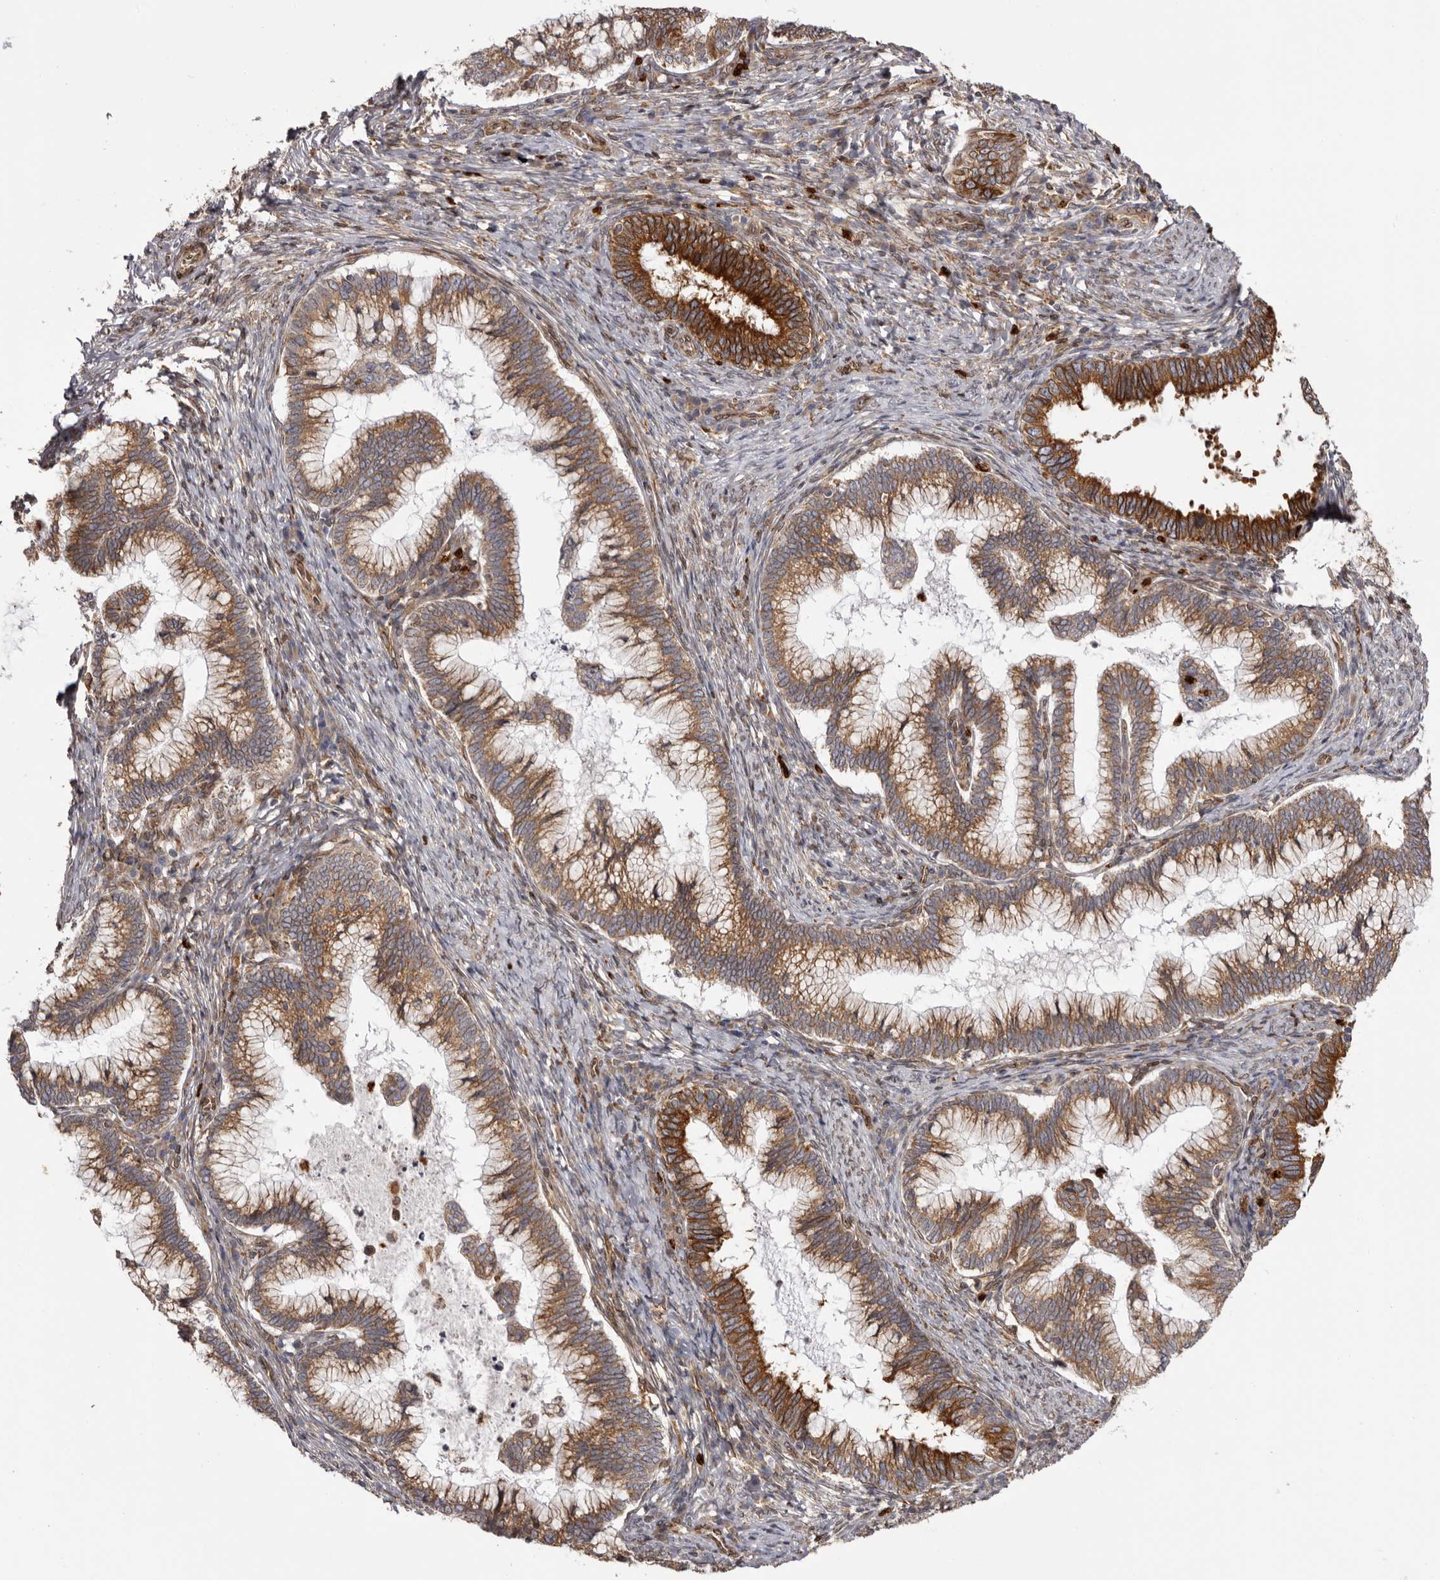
{"staining": {"intensity": "strong", "quantity": ">75%", "location": "cytoplasmic/membranous"}, "tissue": "cervical cancer", "cell_type": "Tumor cells", "image_type": "cancer", "snomed": [{"axis": "morphology", "description": "Adenocarcinoma, NOS"}, {"axis": "topography", "description": "Cervix"}], "caption": "Immunohistochemical staining of human cervical adenocarcinoma demonstrates high levels of strong cytoplasmic/membranous expression in about >75% of tumor cells. The staining was performed using DAB to visualize the protein expression in brown, while the nuclei were stained in blue with hematoxylin (Magnification: 20x).", "gene": "C4orf3", "patient": {"sex": "female", "age": 36}}